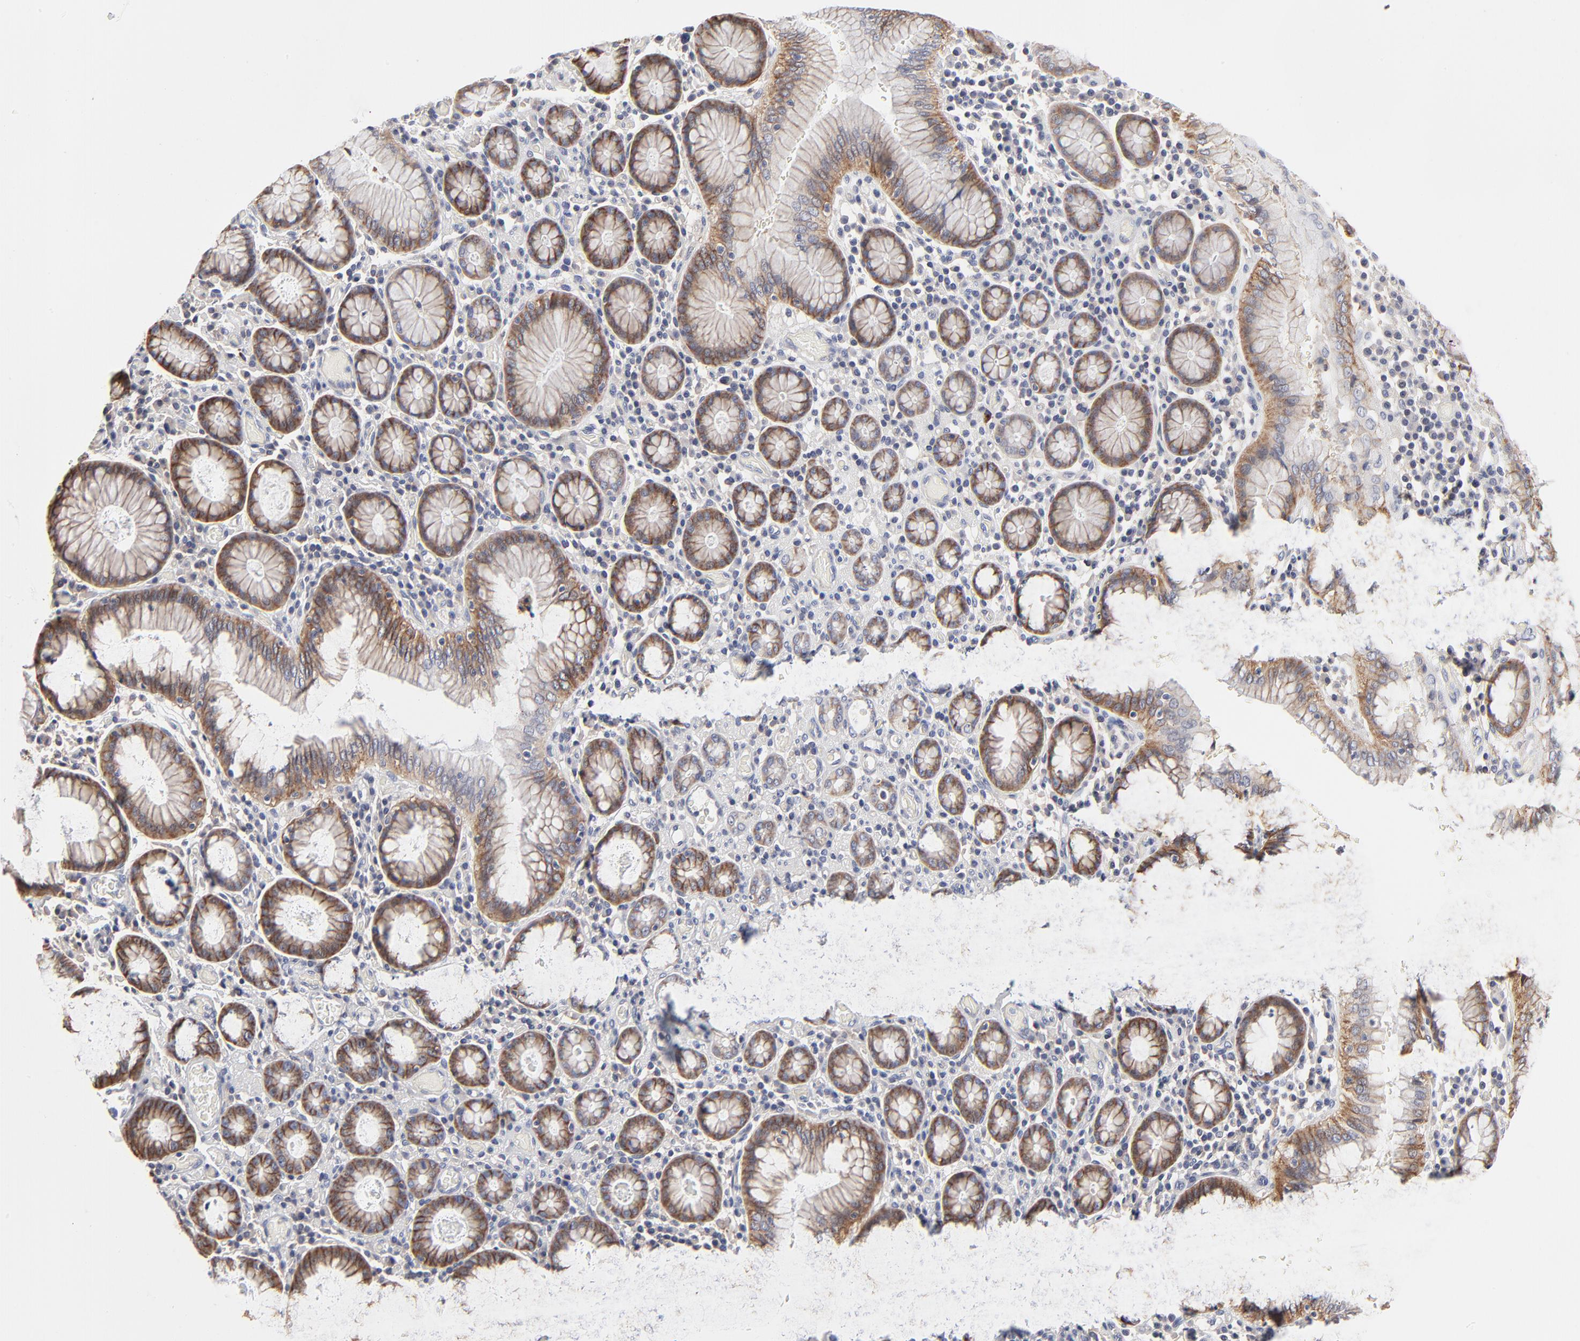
{"staining": {"intensity": "moderate", "quantity": ">75%", "location": "cytoplasmic/membranous"}, "tissue": "stomach cancer", "cell_type": "Tumor cells", "image_type": "cancer", "snomed": [{"axis": "morphology", "description": "Adenocarcinoma, NOS"}, {"axis": "topography", "description": "Stomach, lower"}], "caption": "Protein expression analysis of human adenocarcinoma (stomach) reveals moderate cytoplasmic/membranous positivity in about >75% of tumor cells.", "gene": "SLC16A1", "patient": {"sex": "male", "age": 88}}